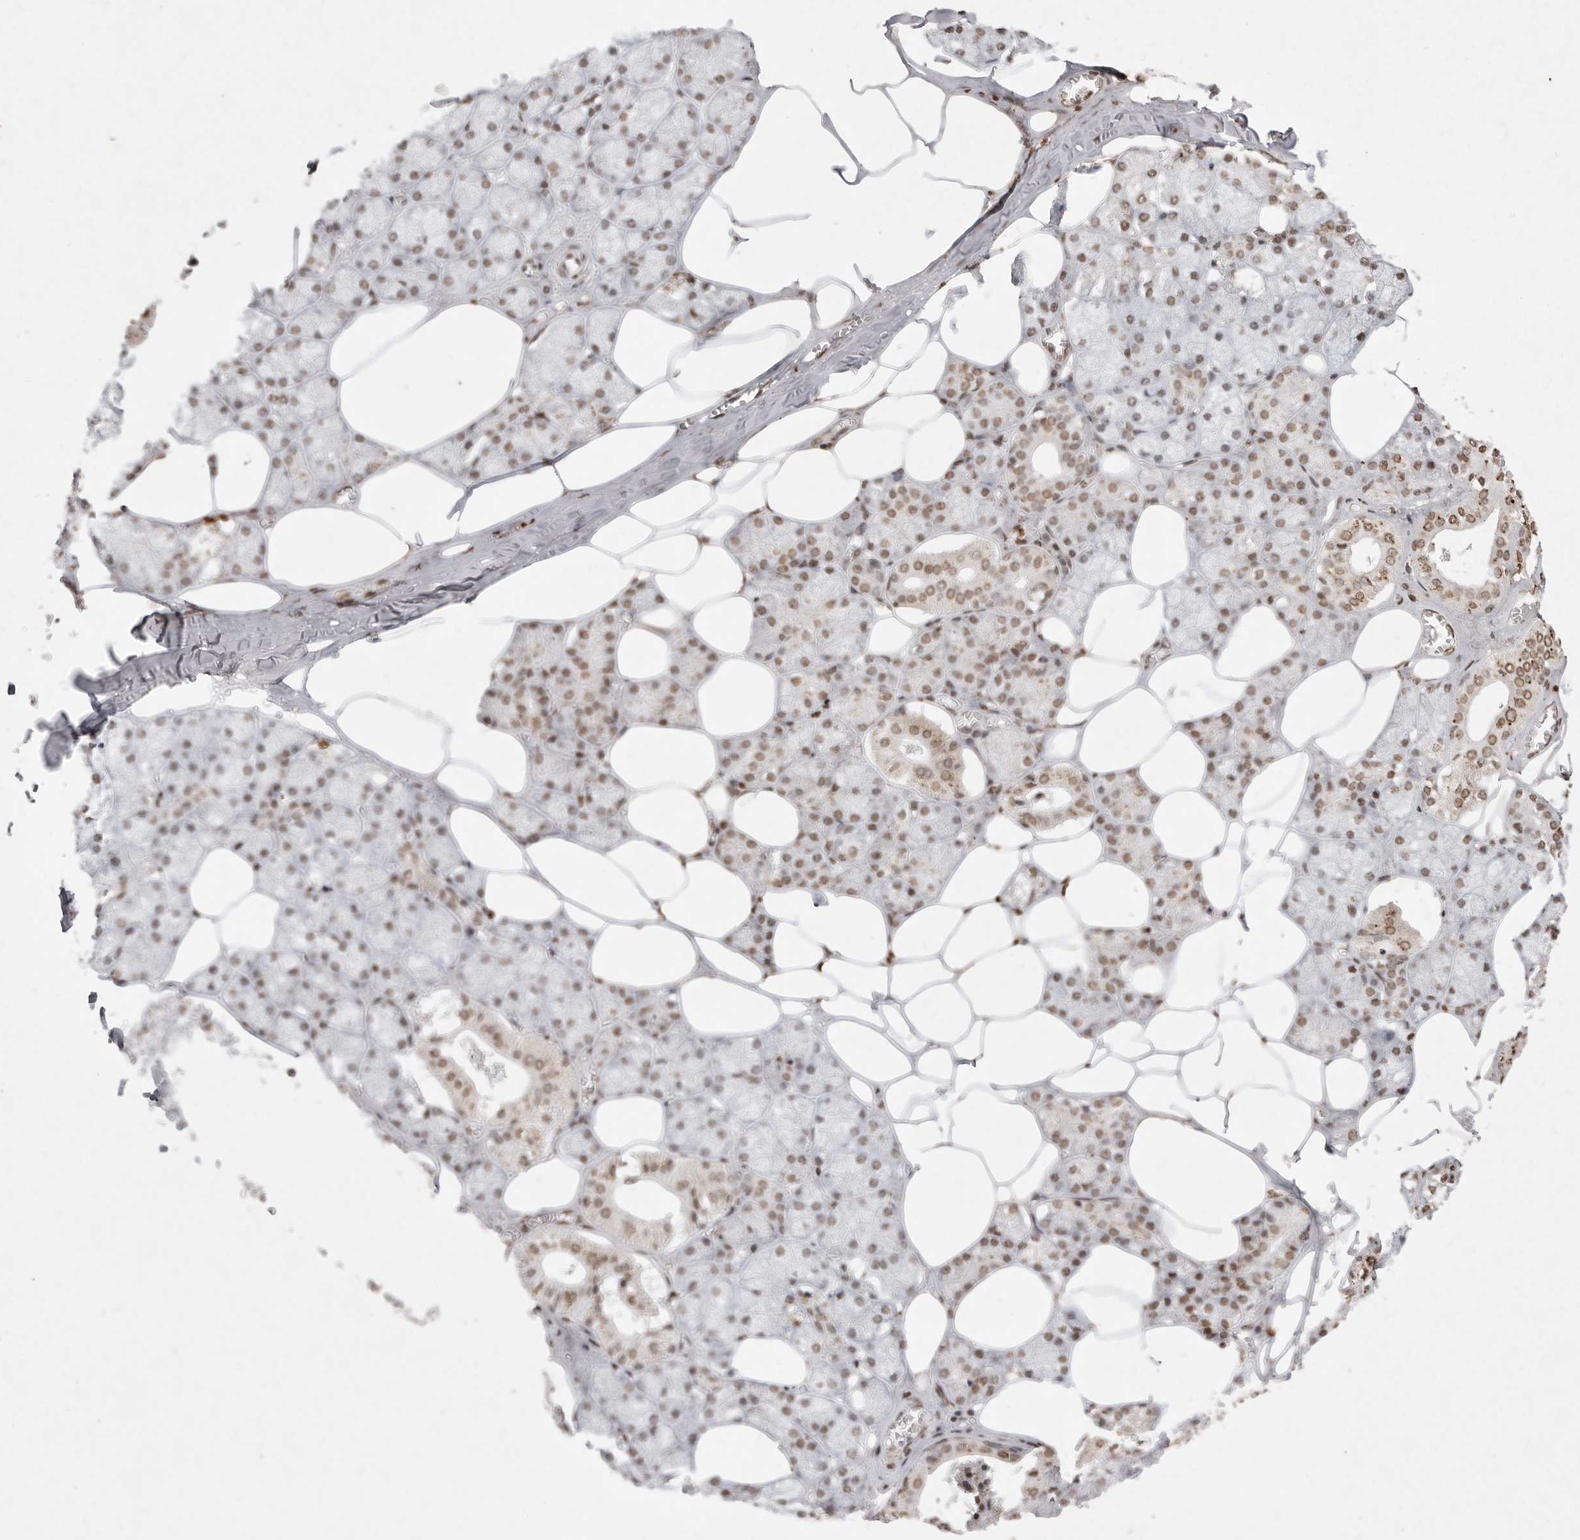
{"staining": {"intensity": "moderate", "quantity": "25%-75%", "location": "cytoplasmic/membranous,nuclear"}, "tissue": "salivary gland", "cell_type": "Glandular cells", "image_type": "normal", "snomed": [{"axis": "morphology", "description": "Normal tissue, NOS"}, {"axis": "topography", "description": "Salivary gland"}], "caption": "Protein staining by immunohistochemistry (IHC) exhibits moderate cytoplasmic/membranous,nuclear positivity in about 25%-75% of glandular cells in unremarkable salivary gland.", "gene": "NKX3", "patient": {"sex": "male", "age": 62}}